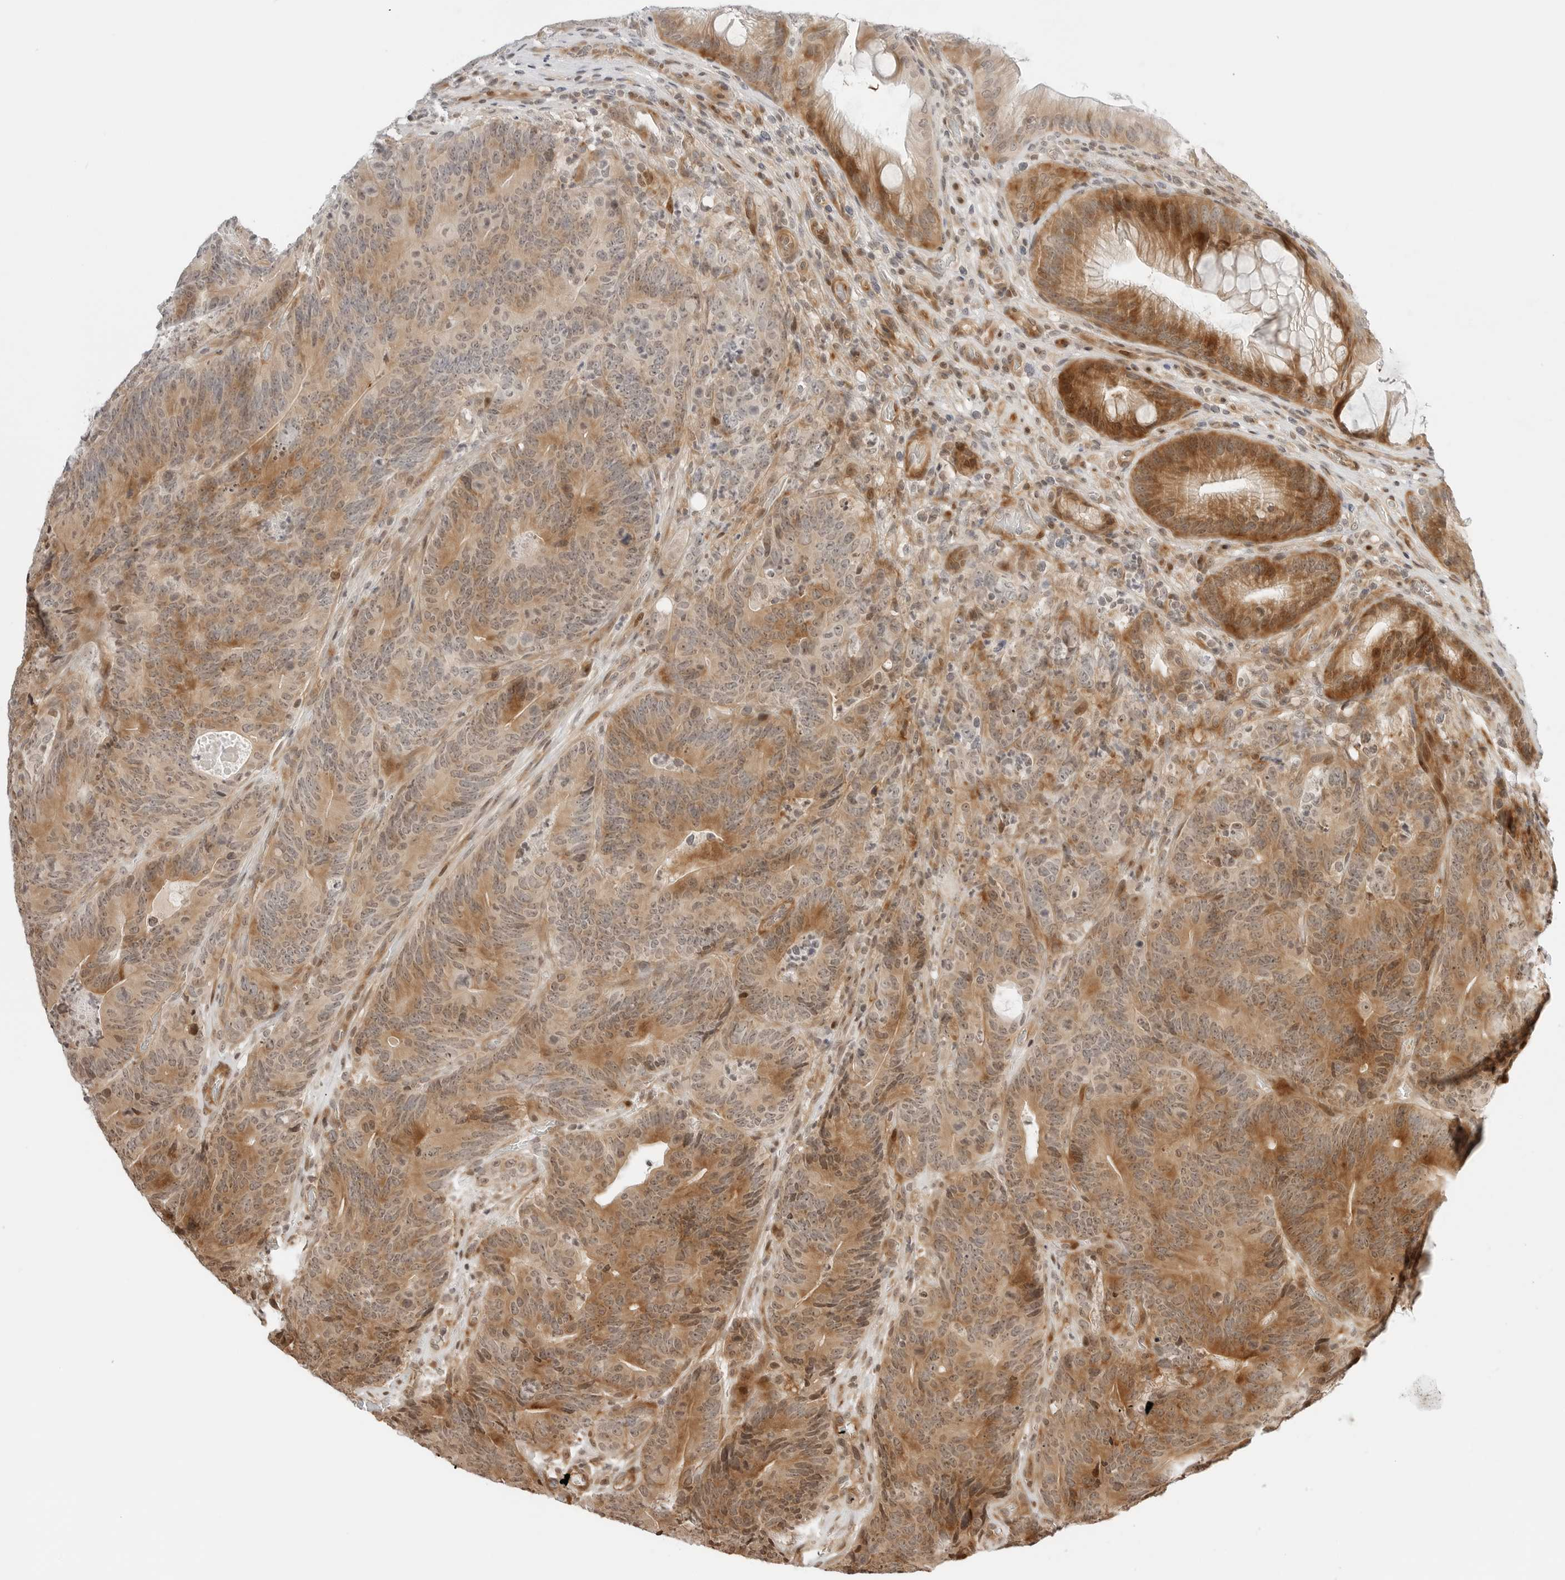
{"staining": {"intensity": "moderate", "quantity": ">75%", "location": "cytoplasmic/membranous,nuclear"}, "tissue": "colorectal cancer", "cell_type": "Tumor cells", "image_type": "cancer", "snomed": [{"axis": "morphology", "description": "Normal tissue, NOS"}, {"axis": "topography", "description": "Colon"}], "caption": "Protein staining reveals moderate cytoplasmic/membranous and nuclear positivity in about >75% of tumor cells in colorectal cancer.", "gene": "GEM", "patient": {"sex": "female", "age": 82}}